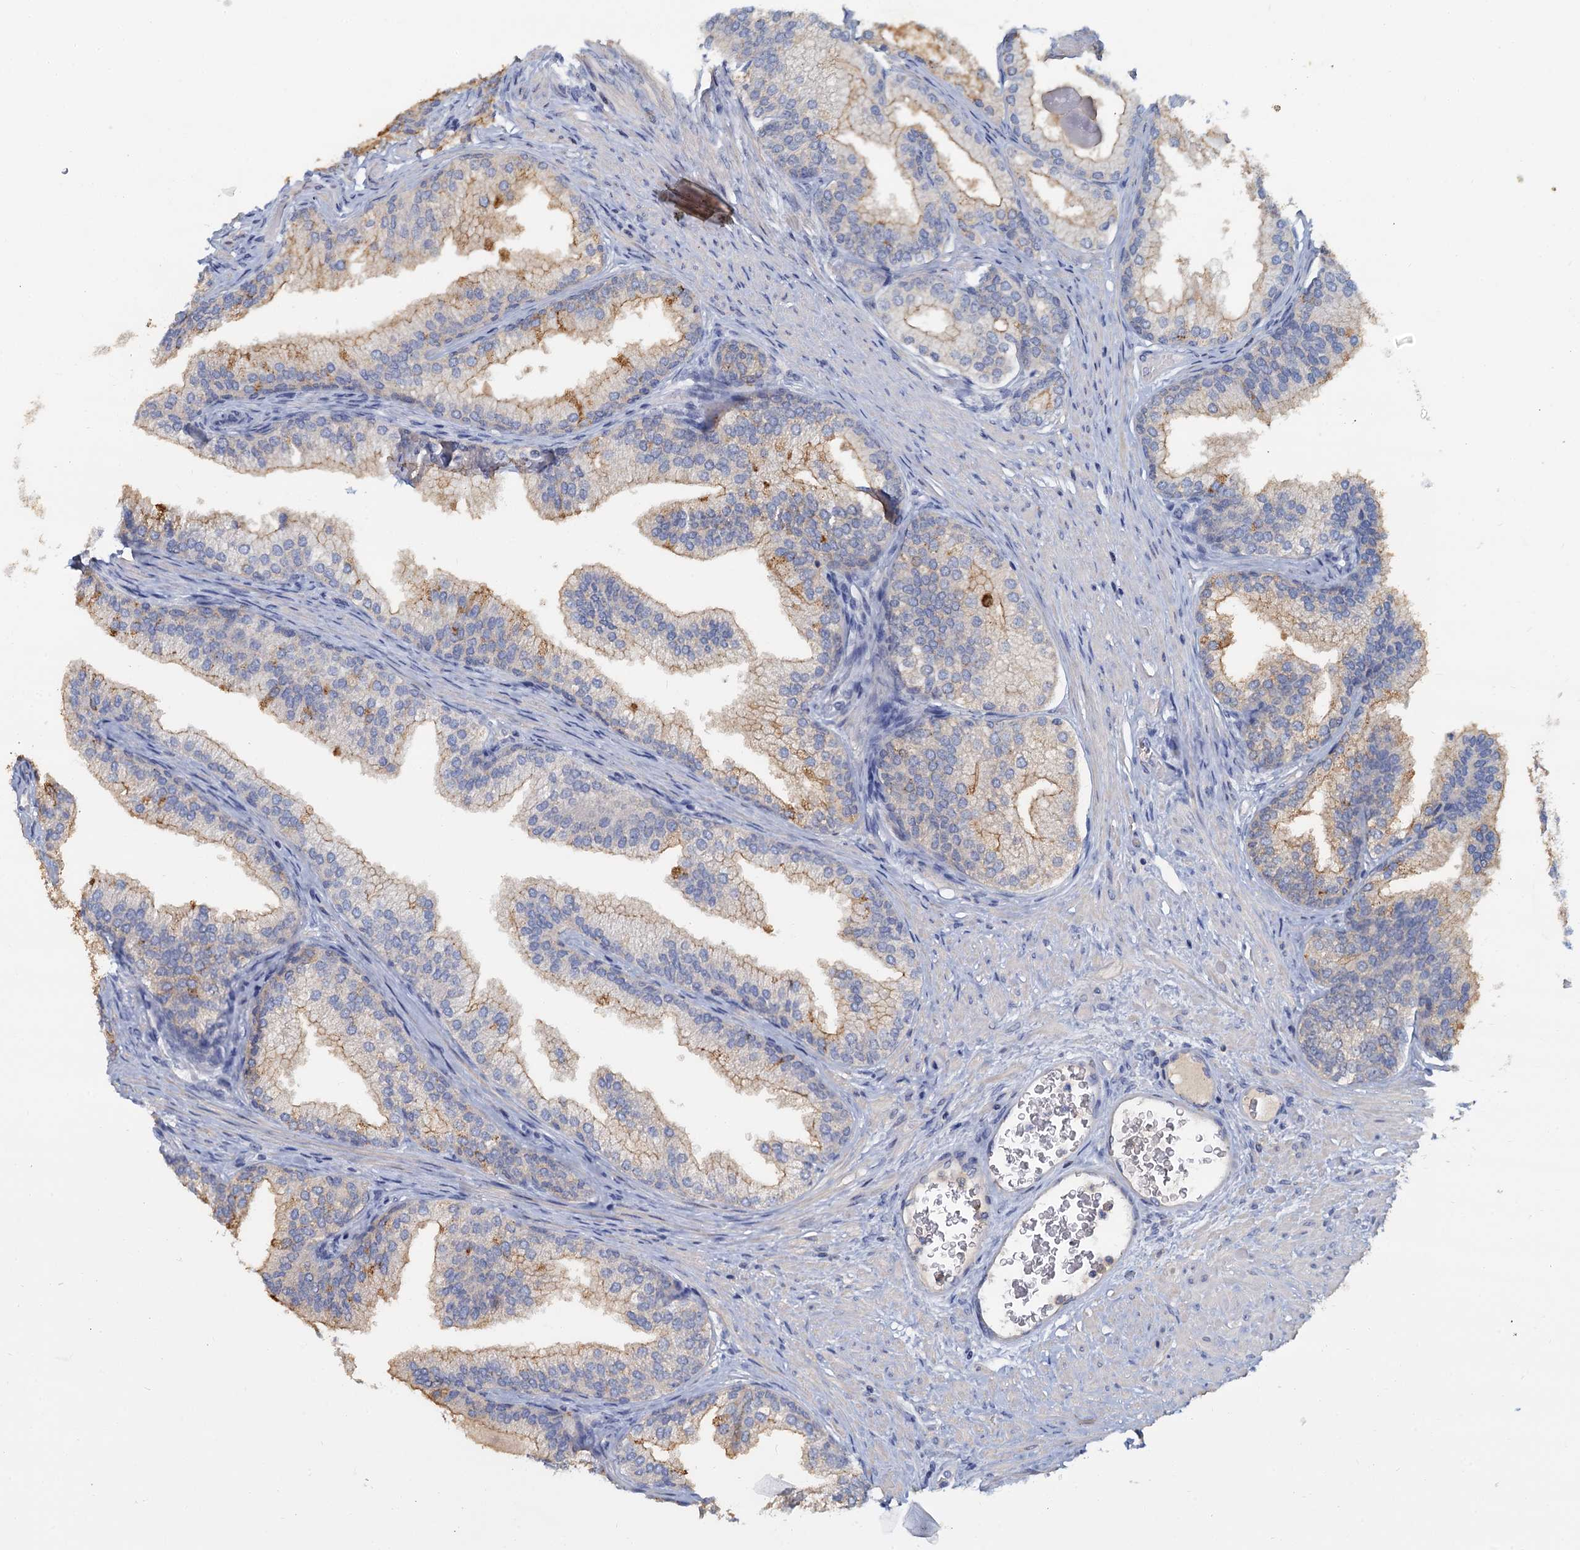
{"staining": {"intensity": "moderate", "quantity": "25%-75%", "location": "cytoplasmic/membranous"}, "tissue": "prostate", "cell_type": "Glandular cells", "image_type": "normal", "snomed": [{"axis": "morphology", "description": "Normal tissue, NOS"}, {"axis": "topography", "description": "Prostate"}], "caption": "The photomicrograph displays immunohistochemical staining of unremarkable prostate. There is moderate cytoplasmic/membranous expression is appreciated in approximately 25%-75% of glandular cells.", "gene": "ACSM3", "patient": {"sex": "male", "age": 76}}